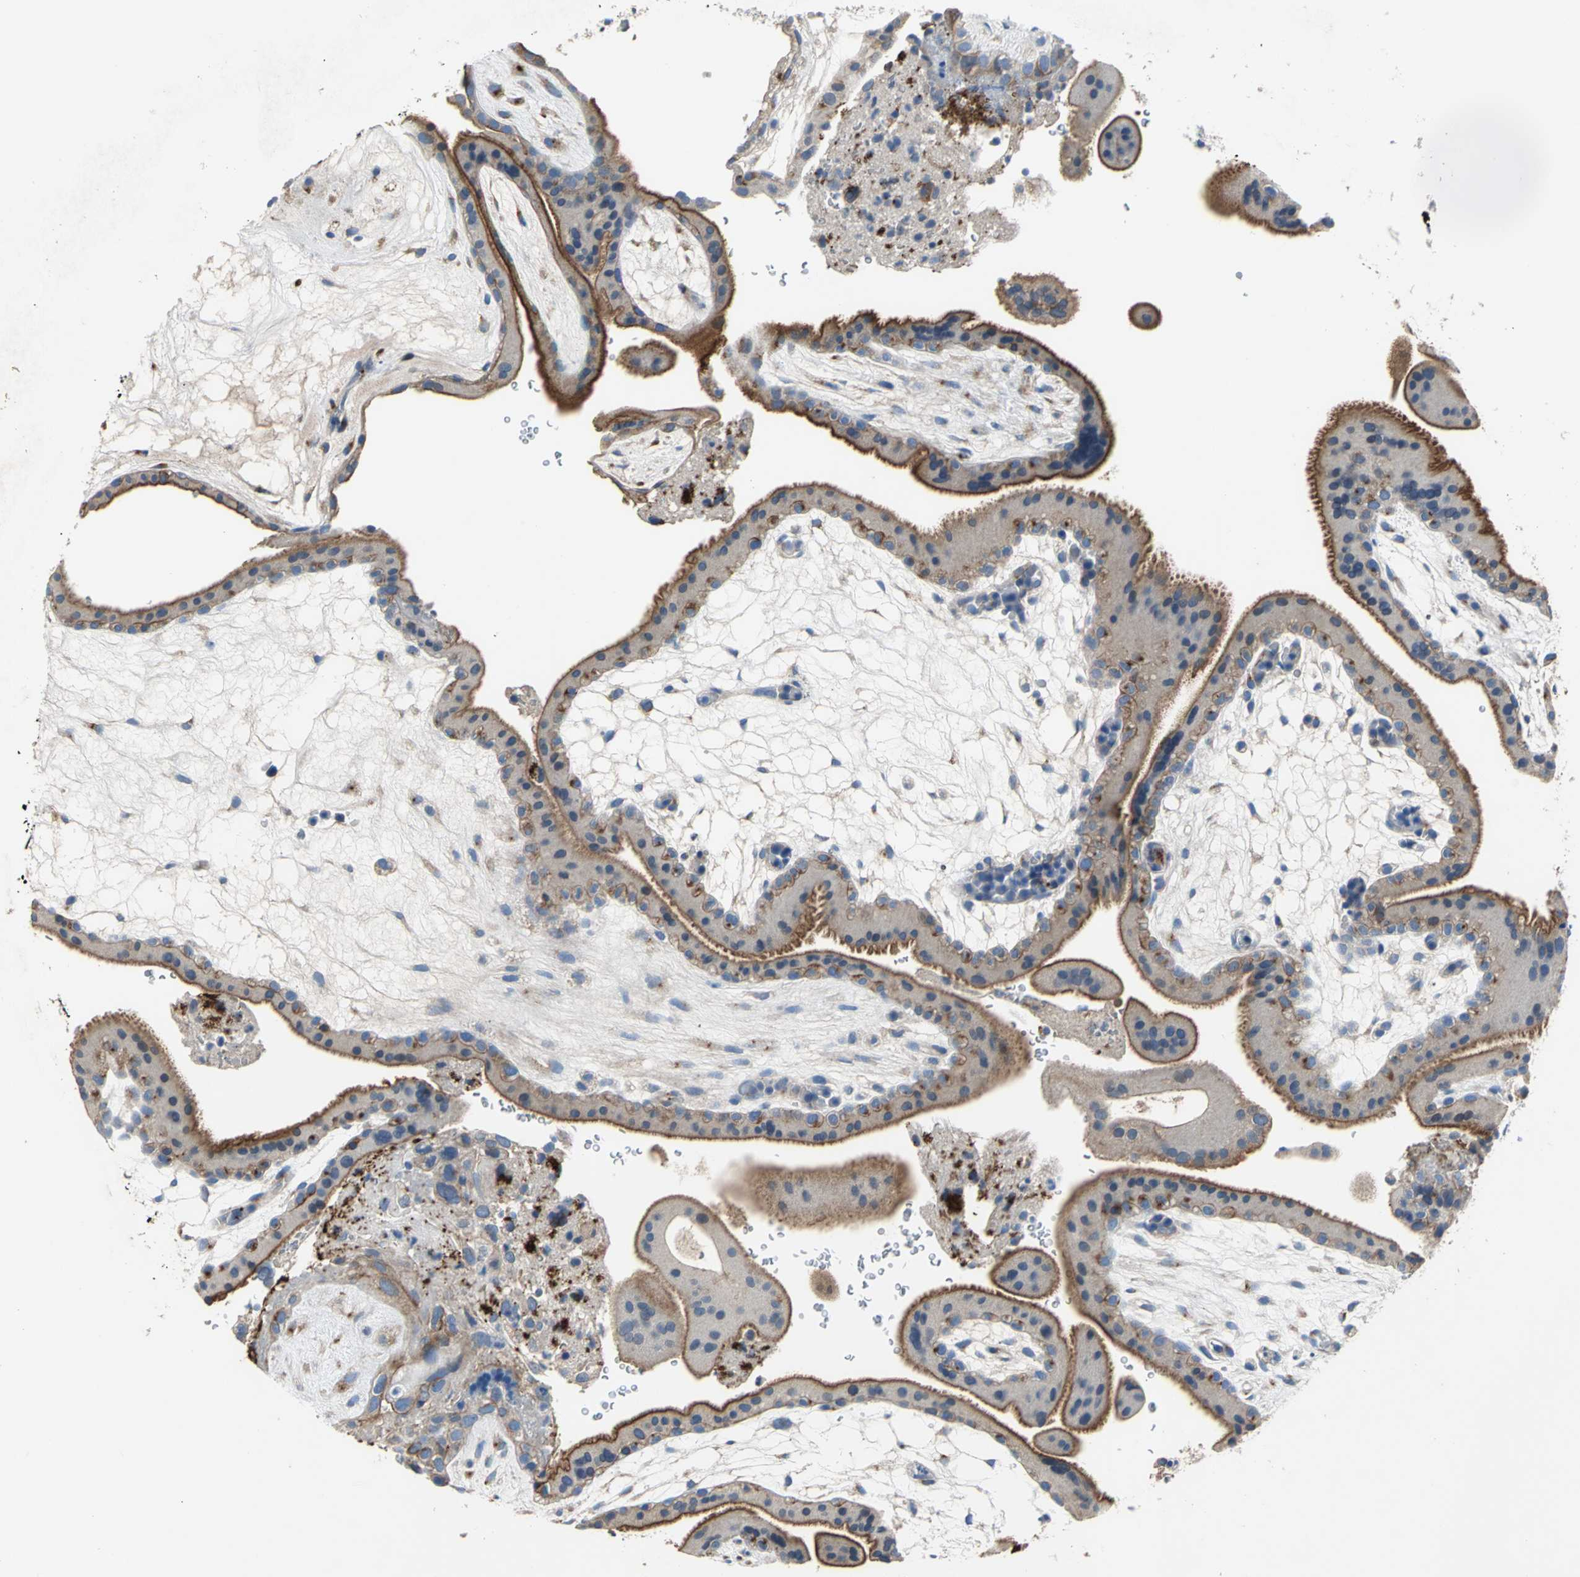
{"staining": {"intensity": "moderate", "quantity": "25%-75%", "location": "cytoplasmic/membranous"}, "tissue": "placenta", "cell_type": "Trophoblastic cells", "image_type": "normal", "snomed": [{"axis": "morphology", "description": "Normal tissue, NOS"}, {"axis": "topography", "description": "Placenta"}], "caption": "IHC of unremarkable placenta displays medium levels of moderate cytoplasmic/membranous positivity in about 25%-75% of trophoblastic cells.", "gene": "SELP", "patient": {"sex": "female", "age": 19}}